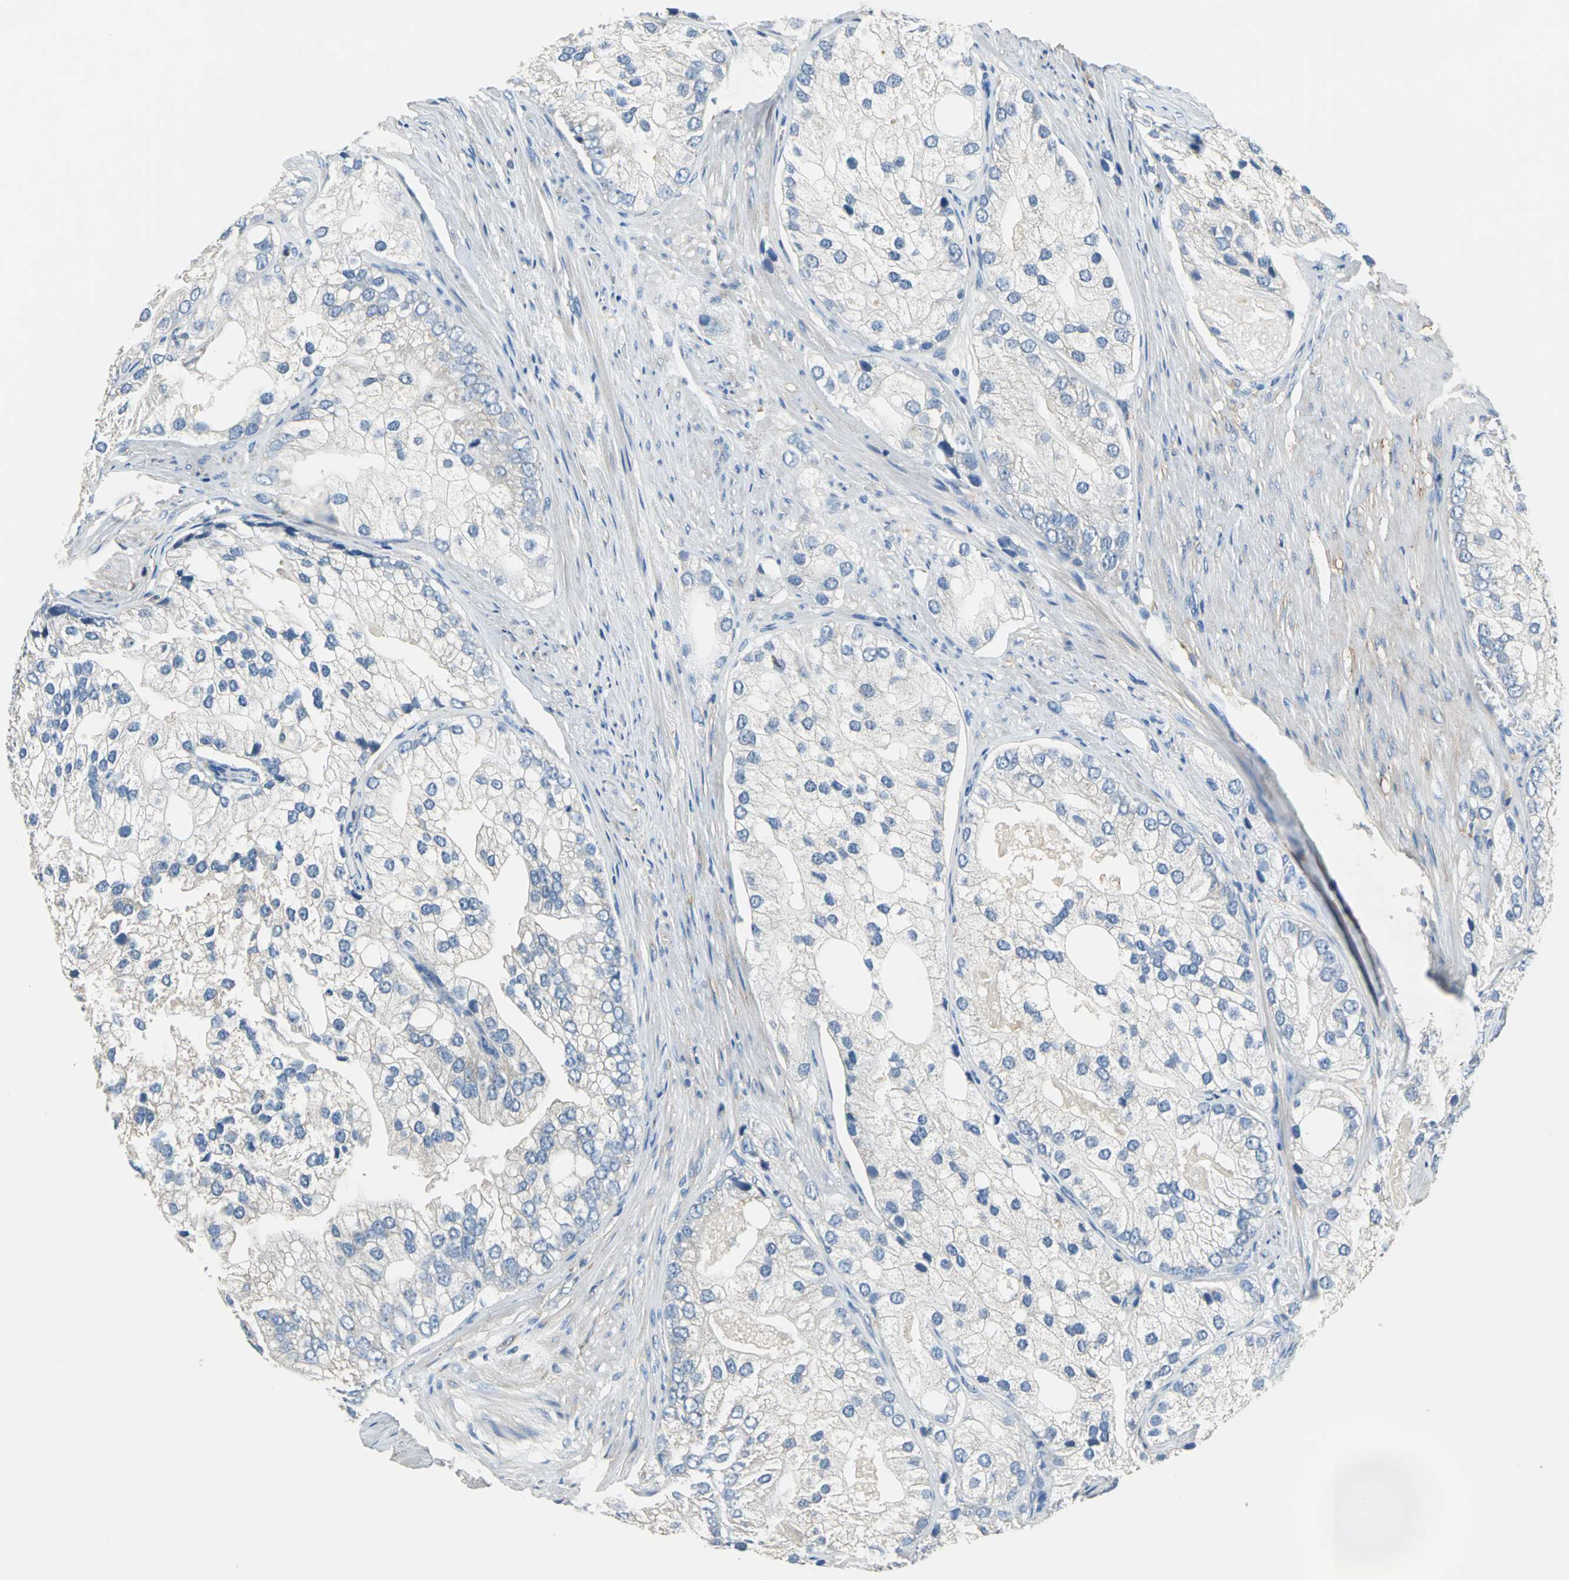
{"staining": {"intensity": "negative", "quantity": "none", "location": "none"}, "tissue": "prostate cancer", "cell_type": "Tumor cells", "image_type": "cancer", "snomed": [{"axis": "morphology", "description": "Adenocarcinoma, Low grade"}, {"axis": "topography", "description": "Prostate"}], "caption": "DAB immunohistochemical staining of human prostate adenocarcinoma (low-grade) exhibits no significant expression in tumor cells. (Stains: DAB (3,3'-diaminobenzidine) immunohistochemistry with hematoxylin counter stain, Microscopy: brightfield microscopy at high magnification).", "gene": "PRKCA", "patient": {"sex": "male", "age": 69}}